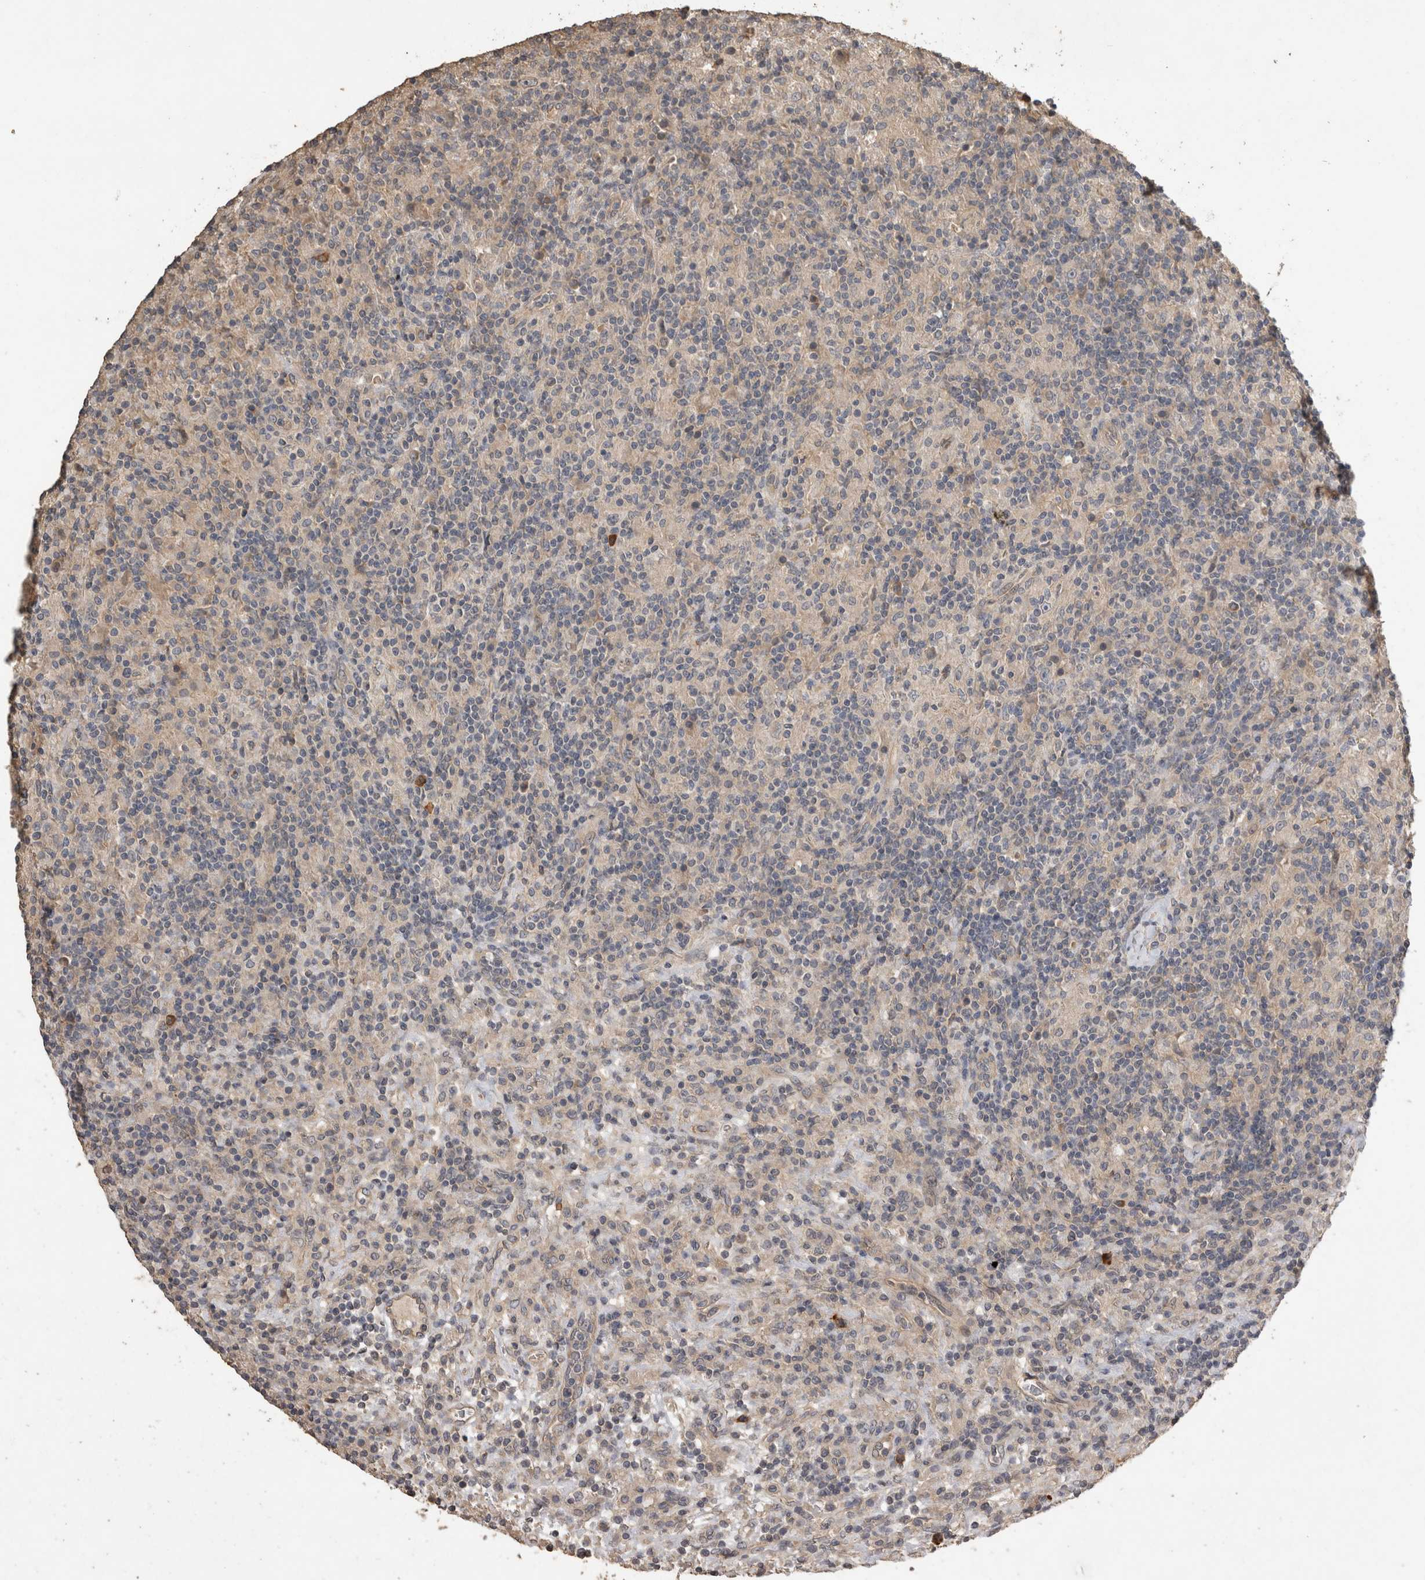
{"staining": {"intensity": "negative", "quantity": "none", "location": "none"}, "tissue": "lymphoma", "cell_type": "Tumor cells", "image_type": "cancer", "snomed": [{"axis": "morphology", "description": "Hodgkin's disease, NOS"}, {"axis": "topography", "description": "Lymph node"}], "caption": "Micrograph shows no protein staining in tumor cells of lymphoma tissue.", "gene": "RHPN1", "patient": {"sex": "male", "age": 70}}